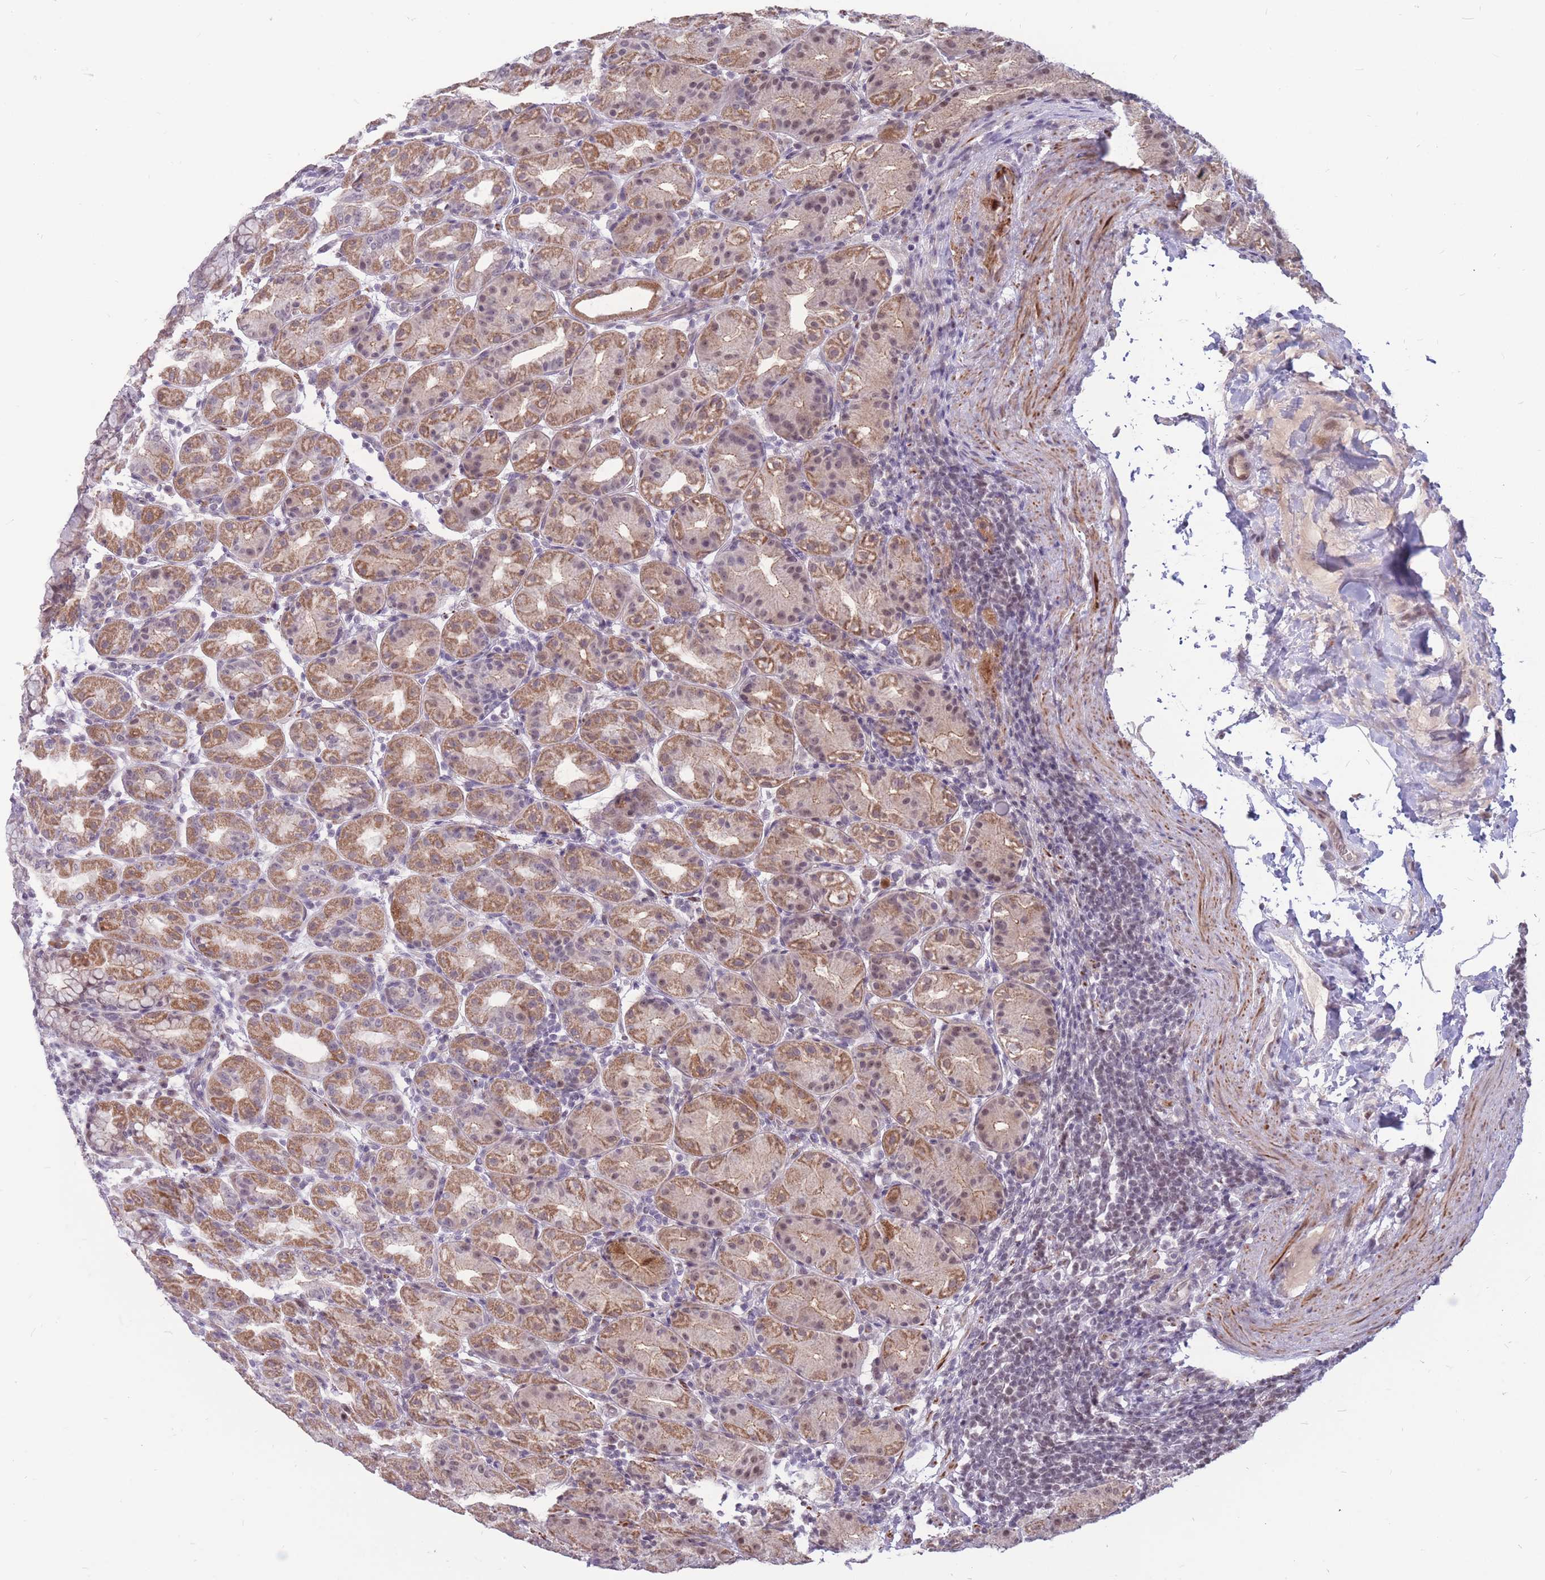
{"staining": {"intensity": "moderate", "quantity": "25%-75%", "location": "cytoplasmic/membranous,nuclear"}, "tissue": "stomach", "cell_type": "Glandular cells", "image_type": "normal", "snomed": [{"axis": "morphology", "description": "Normal tissue, NOS"}, {"axis": "topography", "description": "Stomach"}], "caption": "This histopathology image exhibits benign stomach stained with immunohistochemistry (IHC) to label a protein in brown. The cytoplasmic/membranous,nuclear of glandular cells show moderate positivity for the protein. Nuclei are counter-stained blue.", "gene": "ADD2", "patient": {"sex": "female", "age": 79}}